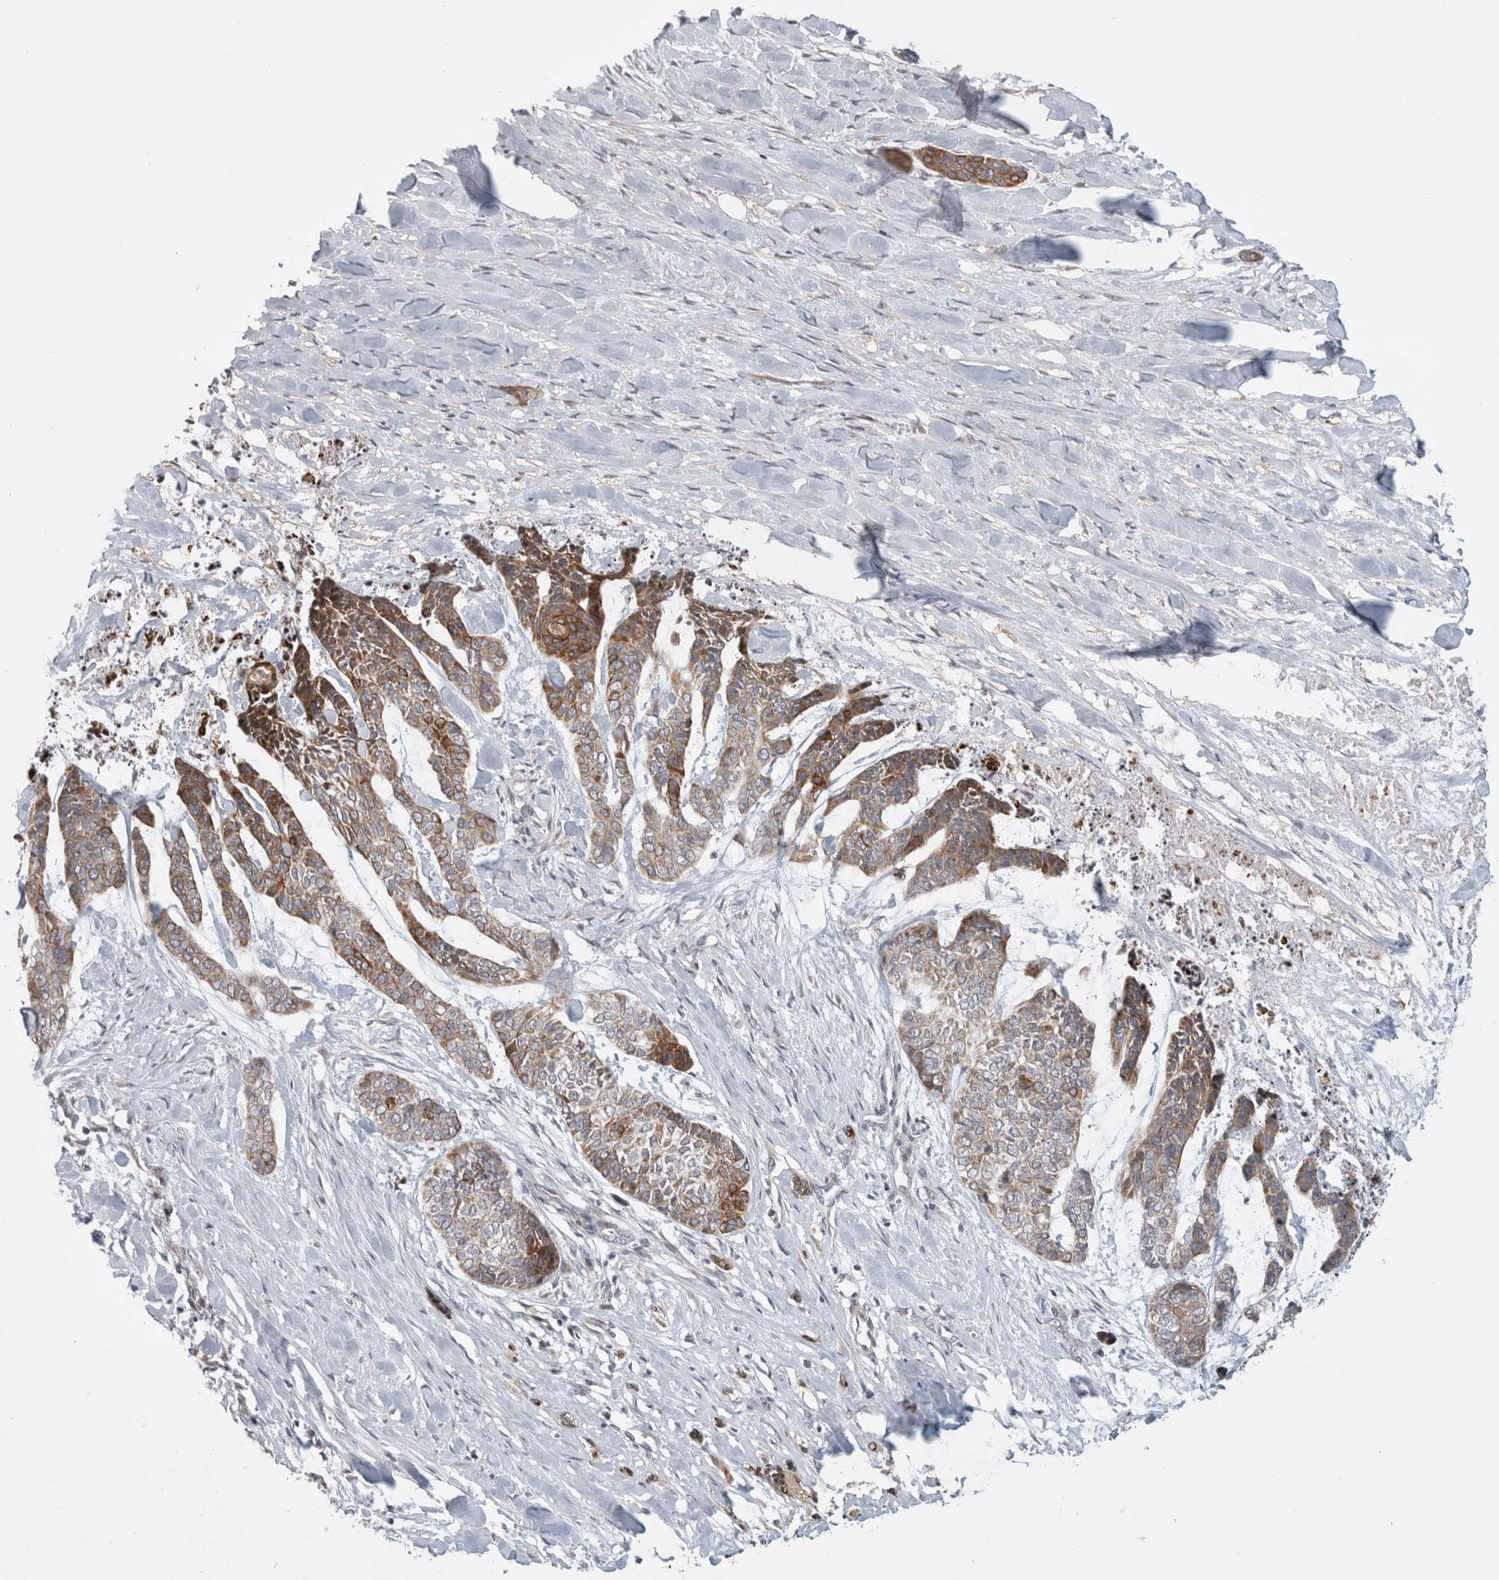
{"staining": {"intensity": "moderate", "quantity": ">75%", "location": "cytoplasmic/membranous"}, "tissue": "skin cancer", "cell_type": "Tumor cells", "image_type": "cancer", "snomed": [{"axis": "morphology", "description": "Basal cell carcinoma"}, {"axis": "topography", "description": "Skin"}], "caption": "Moderate cytoplasmic/membranous protein staining is identified in approximately >75% of tumor cells in skin cancer (basal cell carcinoma). (DAB = brown stain, brightfield microscopy at high magnification).", "gene": "UTP25", "patient": {"sex": "female", "age": 64}}